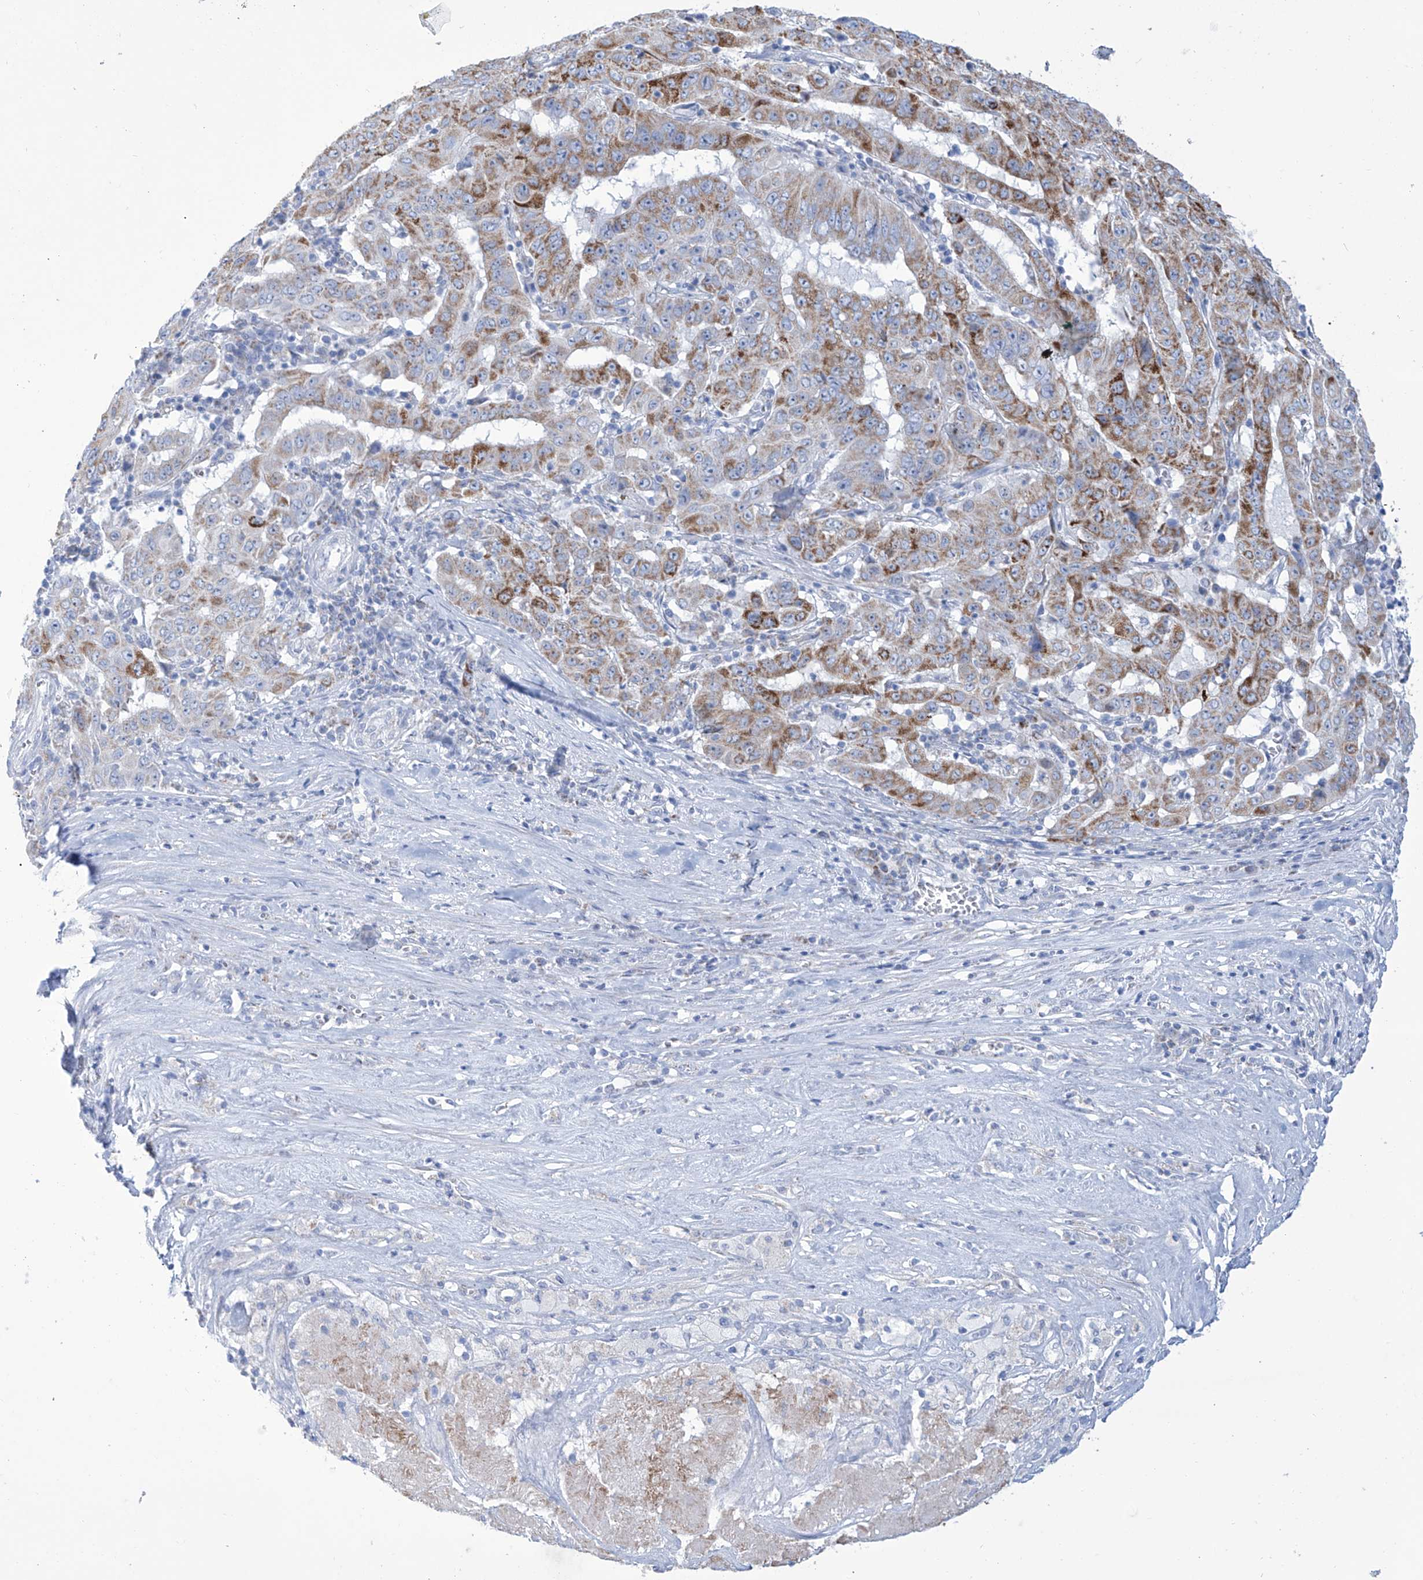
{"staining": {"intensity": "strong", "quantity": "<25%", "location": "cytoplasmic/membranous"}, "tissue": "pancreatic cancer", "cell_type": "Tumor cells", "image_type": "cancer", "snomed": [{"axis": "morphology", "description": "Adenocarcinoma, NOS"}, {"axis": "topography", "description": "Pancreas"}], "caption": "This image reveals immunohistochemistry (IHC) staining of pancreatic adenocarcinoma, with medium strong cytoplasmic/membranous expression in approximately <25% of tumor cells.", "gene": "ALDH6A1", "patient": {"sex": "male", "age": 63}}